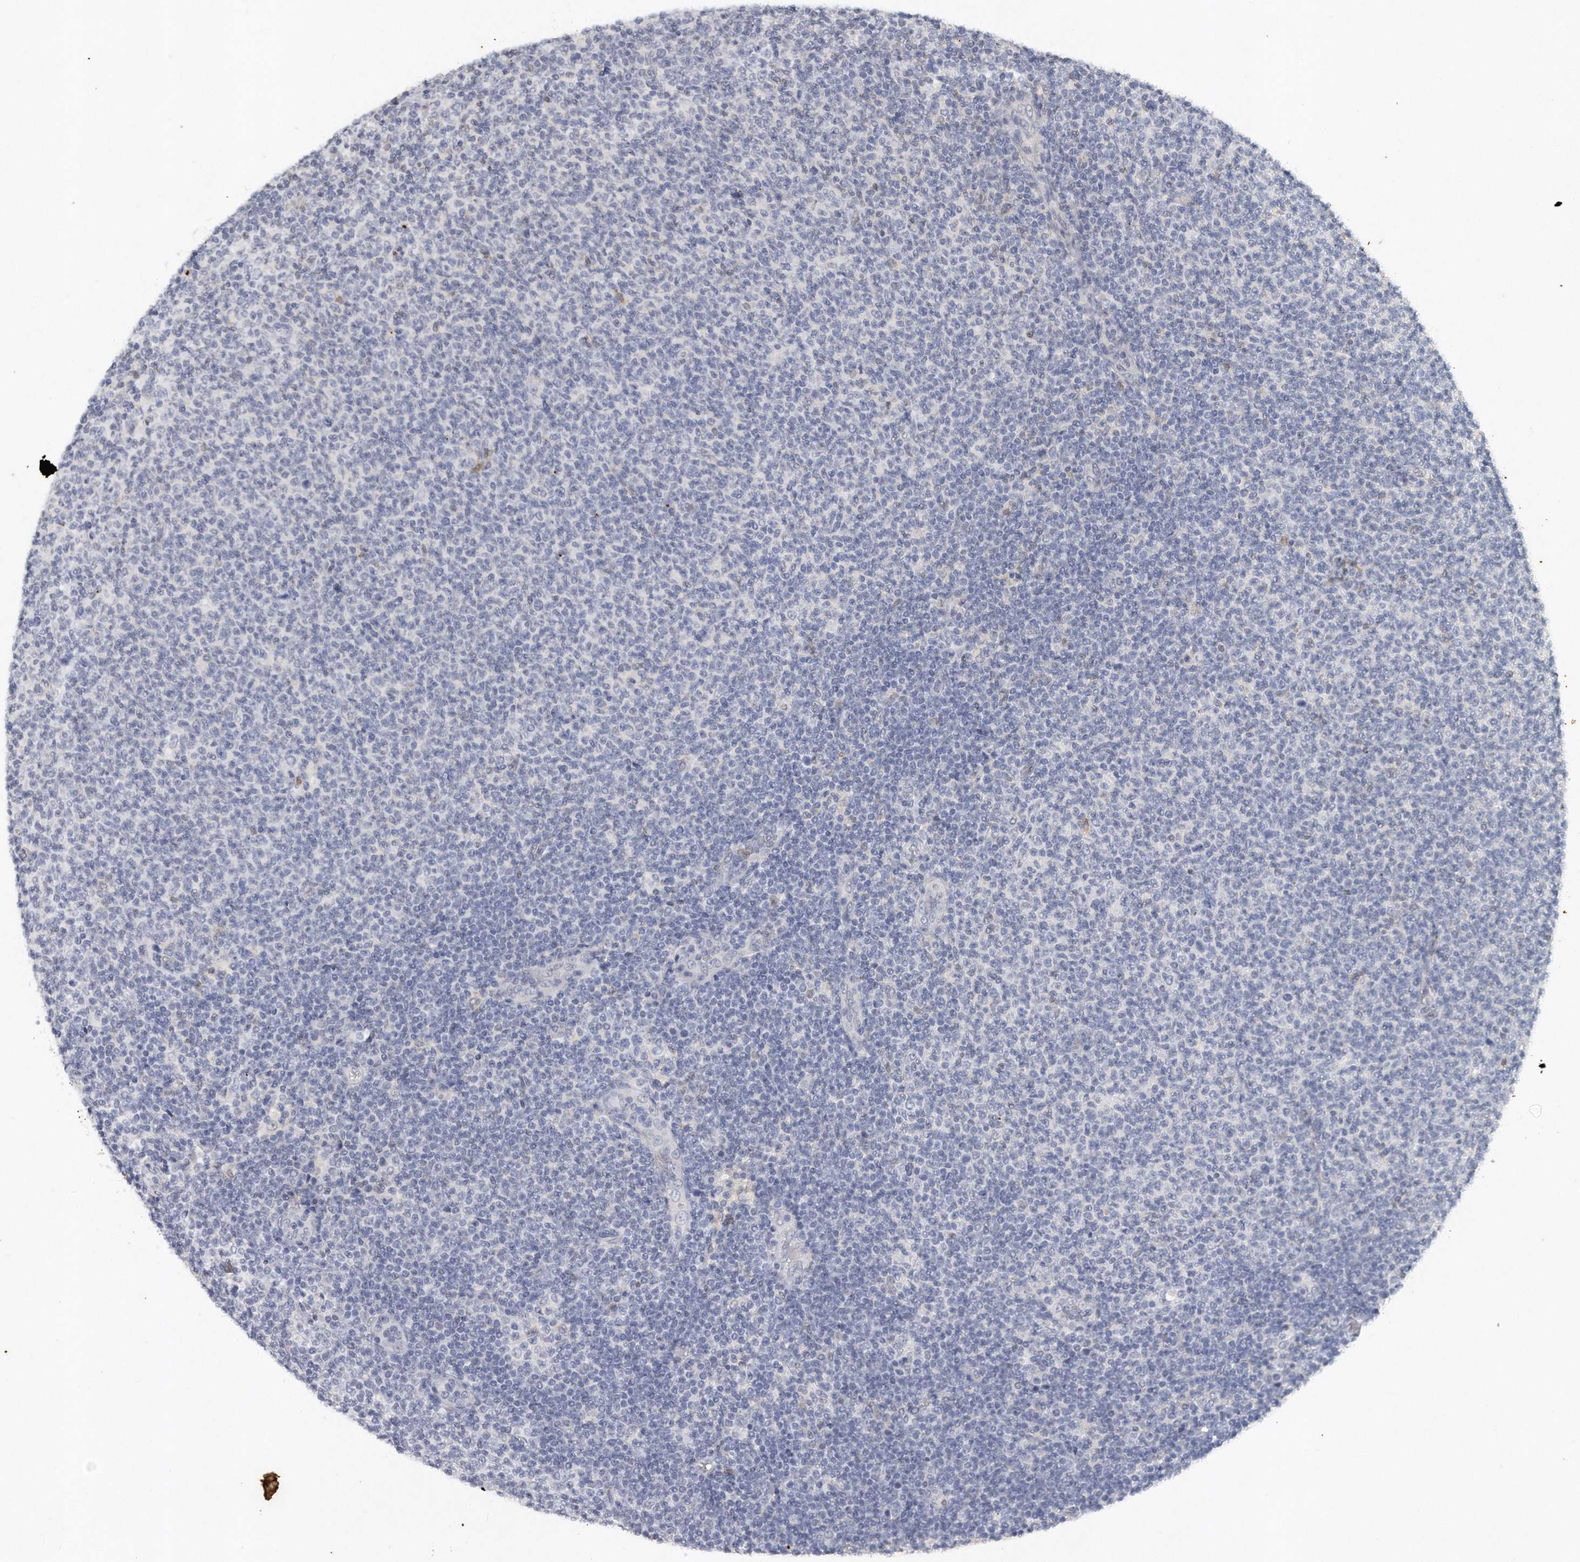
{"staining": {"intensity": "negative", "quantity": "none", "location": "none"}, "tissue": "lymphoma", "cell_type": "Tumor cells", "image_type": "cancer", "snomed": [{"axis": "morphology", "description": "Malignant lymphoma, non-Hodgkin's type, Low grade"}, {"axis": "topography", "description": "Lymph node"}], "caption": "Tumor cells show no significant staining in malignant lymphoma, non-Hodgkin's type (low-grade).", "gene": "CAMK1", "patient": {"sex": "male", "age": 66}}